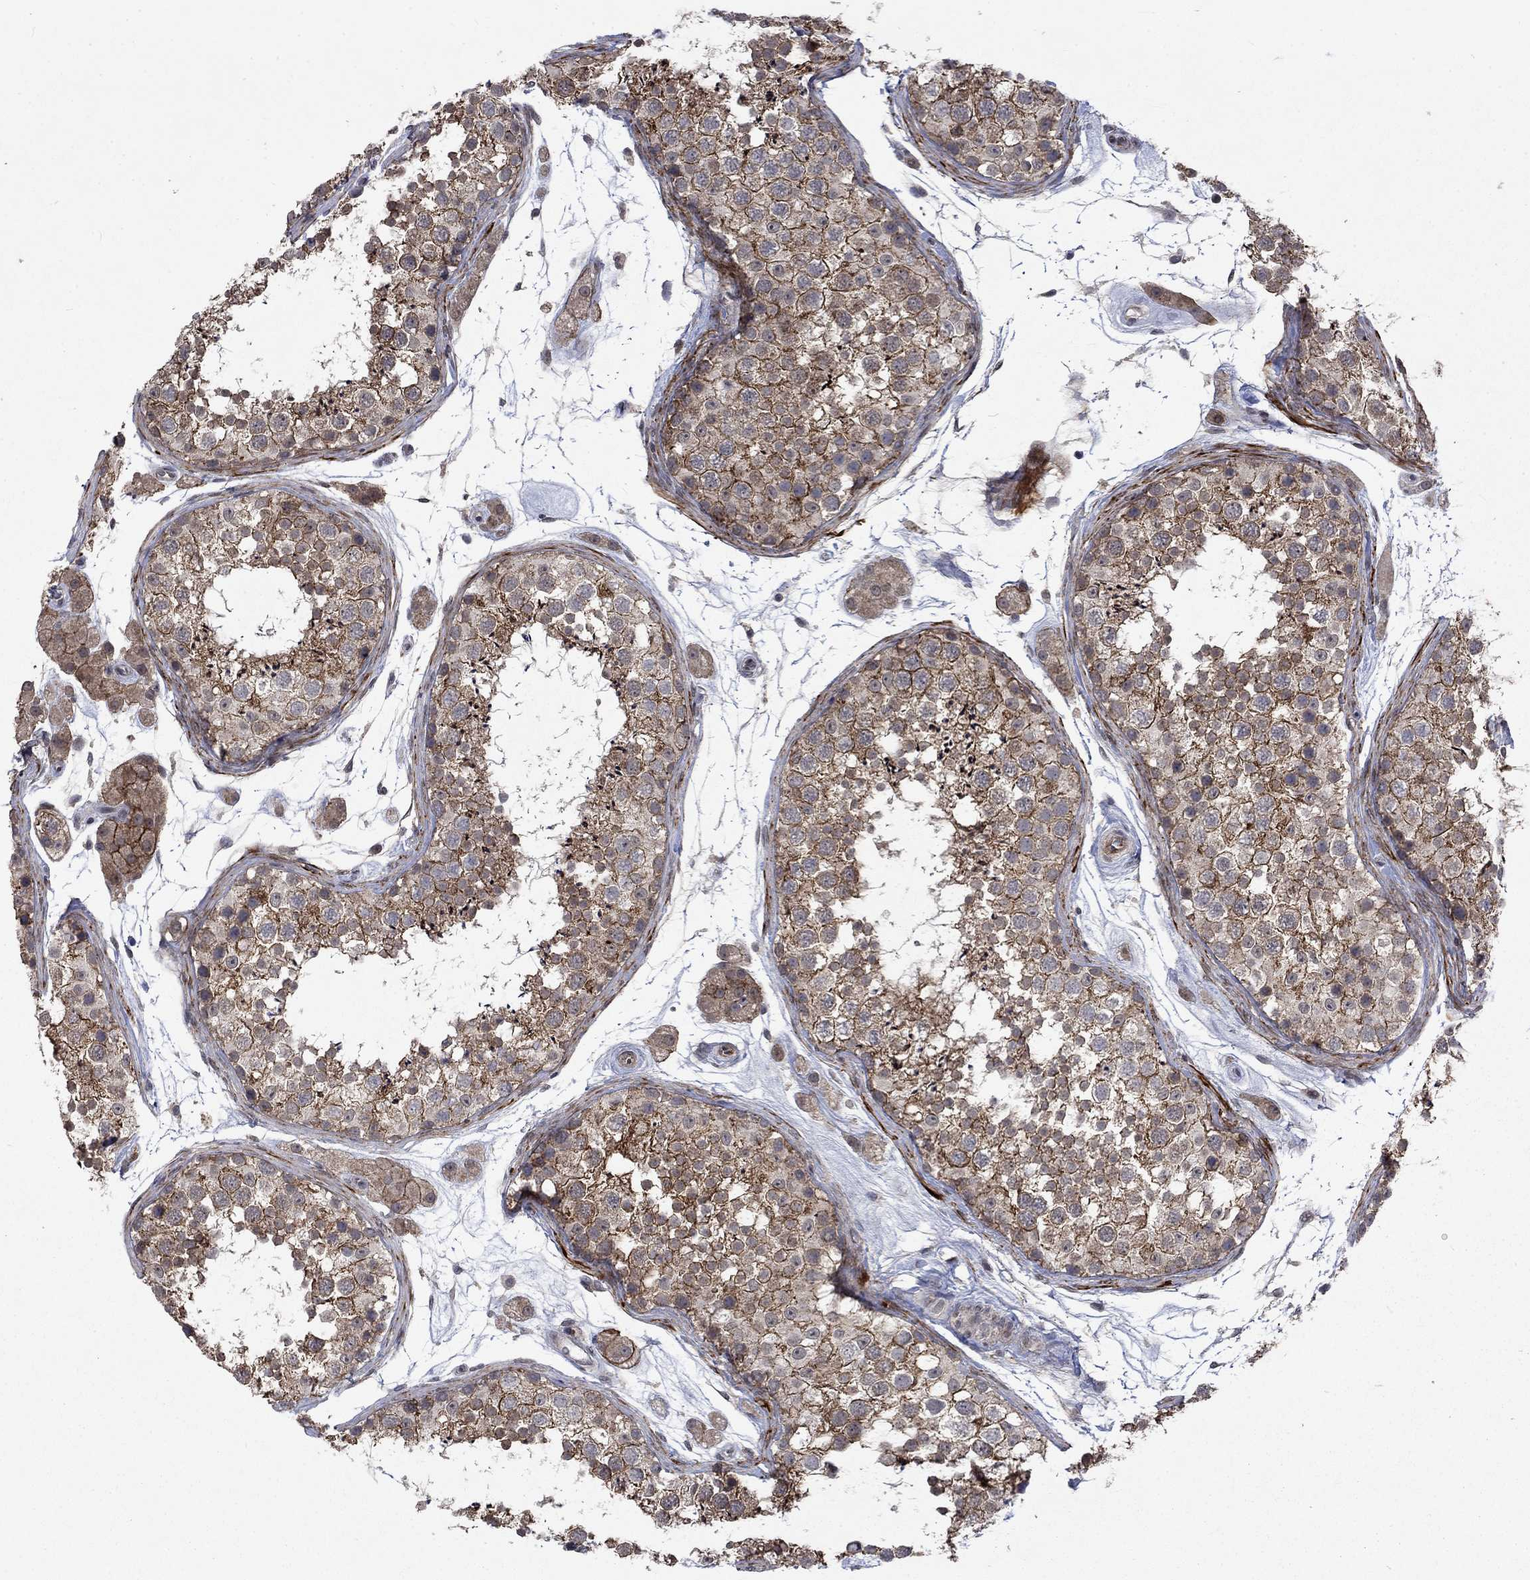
{"staining": {"intensity": "moderate", "quantity": "25%-75%", "location": "cytoplasmic/membranous"}, "tissue": "testis", "cell_type": "Cells in seminiferous ducts", "image_type": "normal", "snomed": [{"axis": "morphology", "description": "Normal tissue, NOS"}, {"axis": "topography", "description": "Testis"}], "caption": "IHC staining of benign testis, which shows medium levels of moderate cytoplasmic/membranous positivity in approximately 25%-75% of cells in seminiferous ducts indicating moderate cytoplasmic/membranous protein staining. The staining was performed using DAB (brown) for protein detection and nuclei were counterstained in hematoxylin (blue).", "gene": "PPP1R9A", "patient": {"sex": "male", "age": 41}}